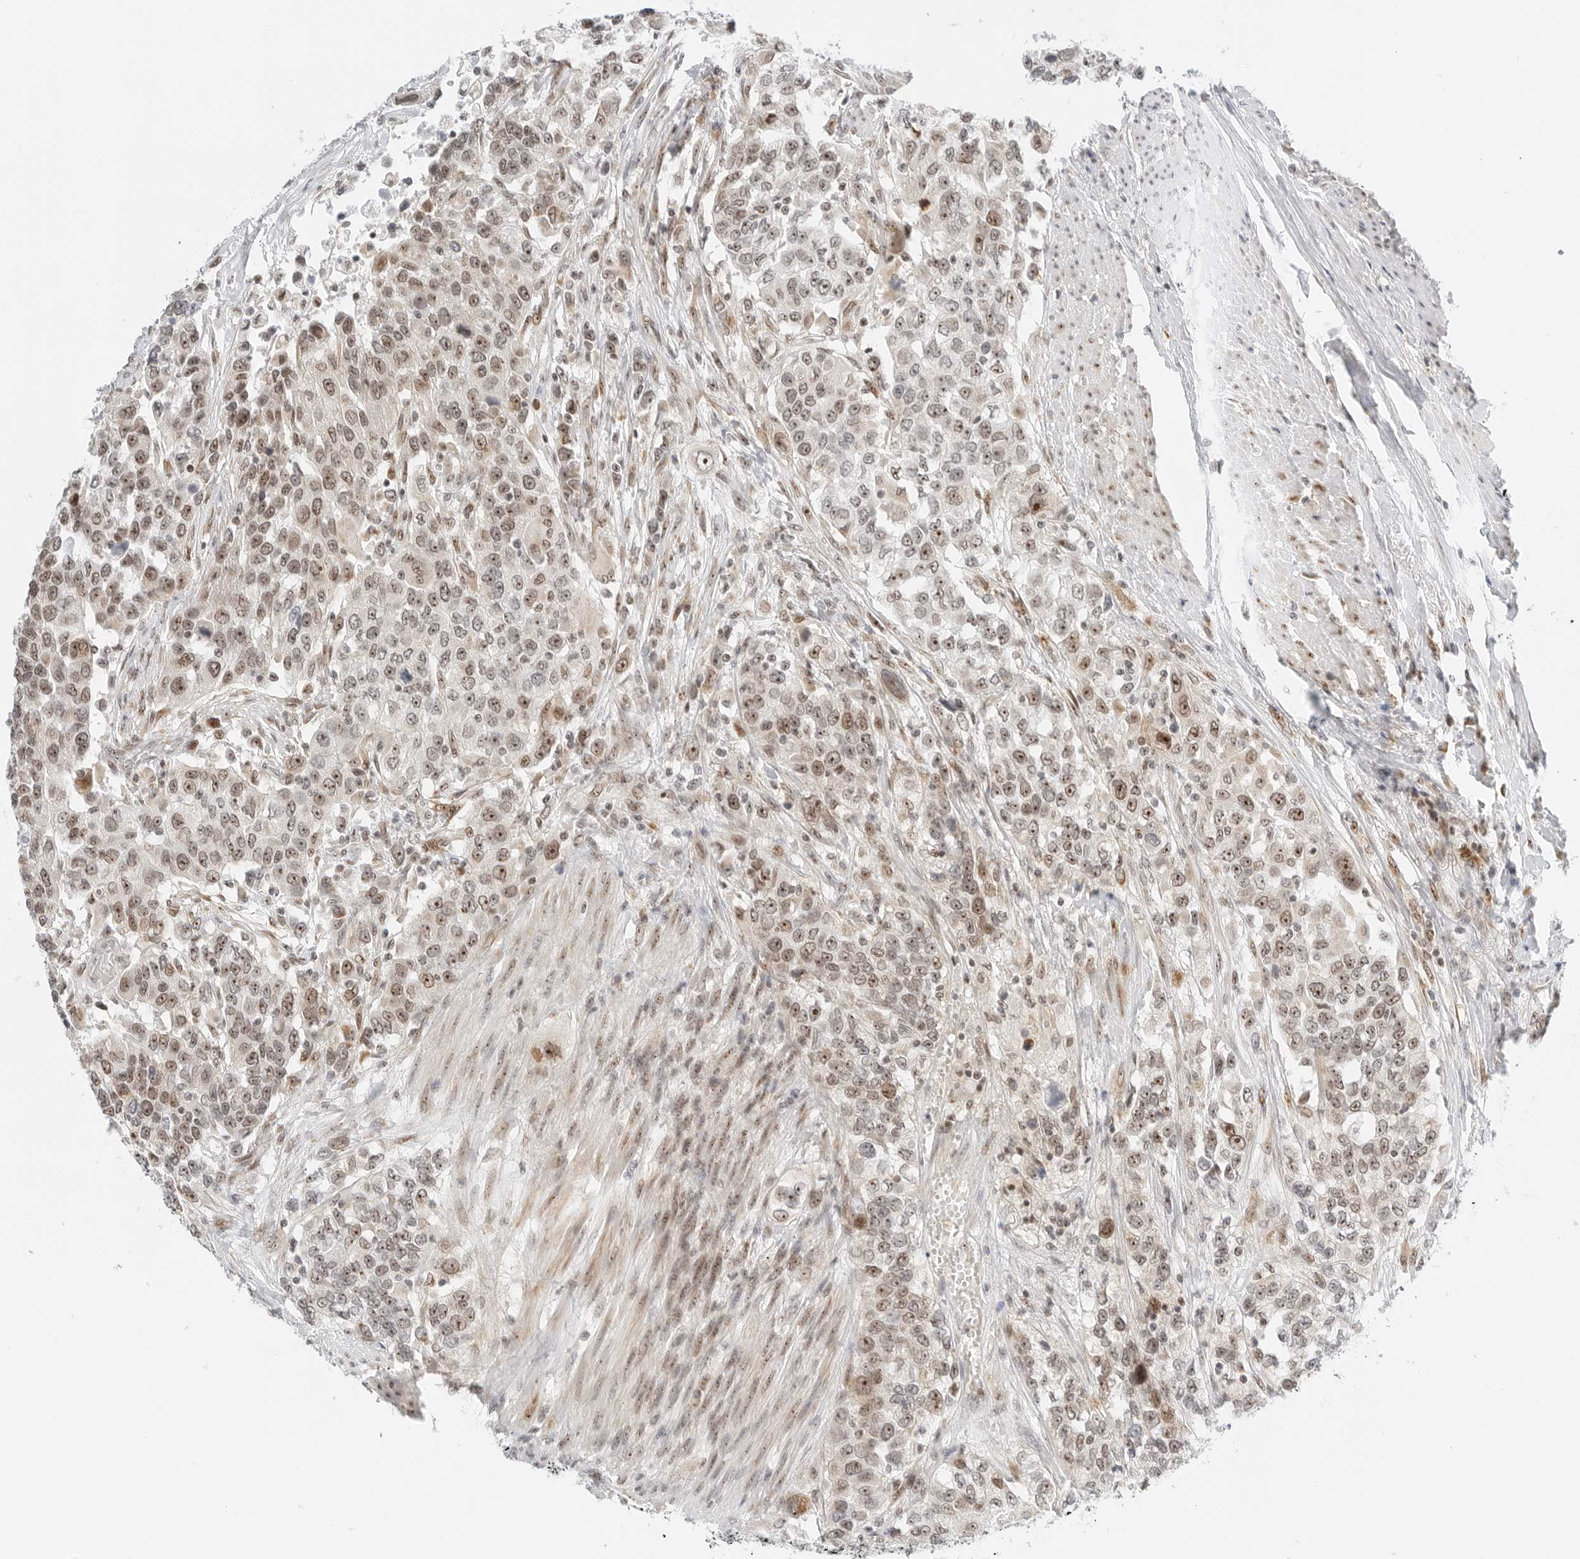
{"staining": {"intensity": "moderate", "quantity": "25%-75%", "location": "nuclear"}, "tissue": "urothelial cancer", "cell_type": "Tumor cells", "image_type": "cancer", "snomed": [{"axis": "morphology", "description": "Urothelial carcinoma, High grade"}, {"axis": "topography", "description": "Urinary bladder"}], "caption": "Brown immunohistochemical staining in human high-grade urothelial carcinoma demonstrates moderate nuclear expression in approximately 25%-75% of tumor cells. Nuclei are stained in blue.", "gene": "RIMKLA", "patient": {"sex": "female", "age": 80}}